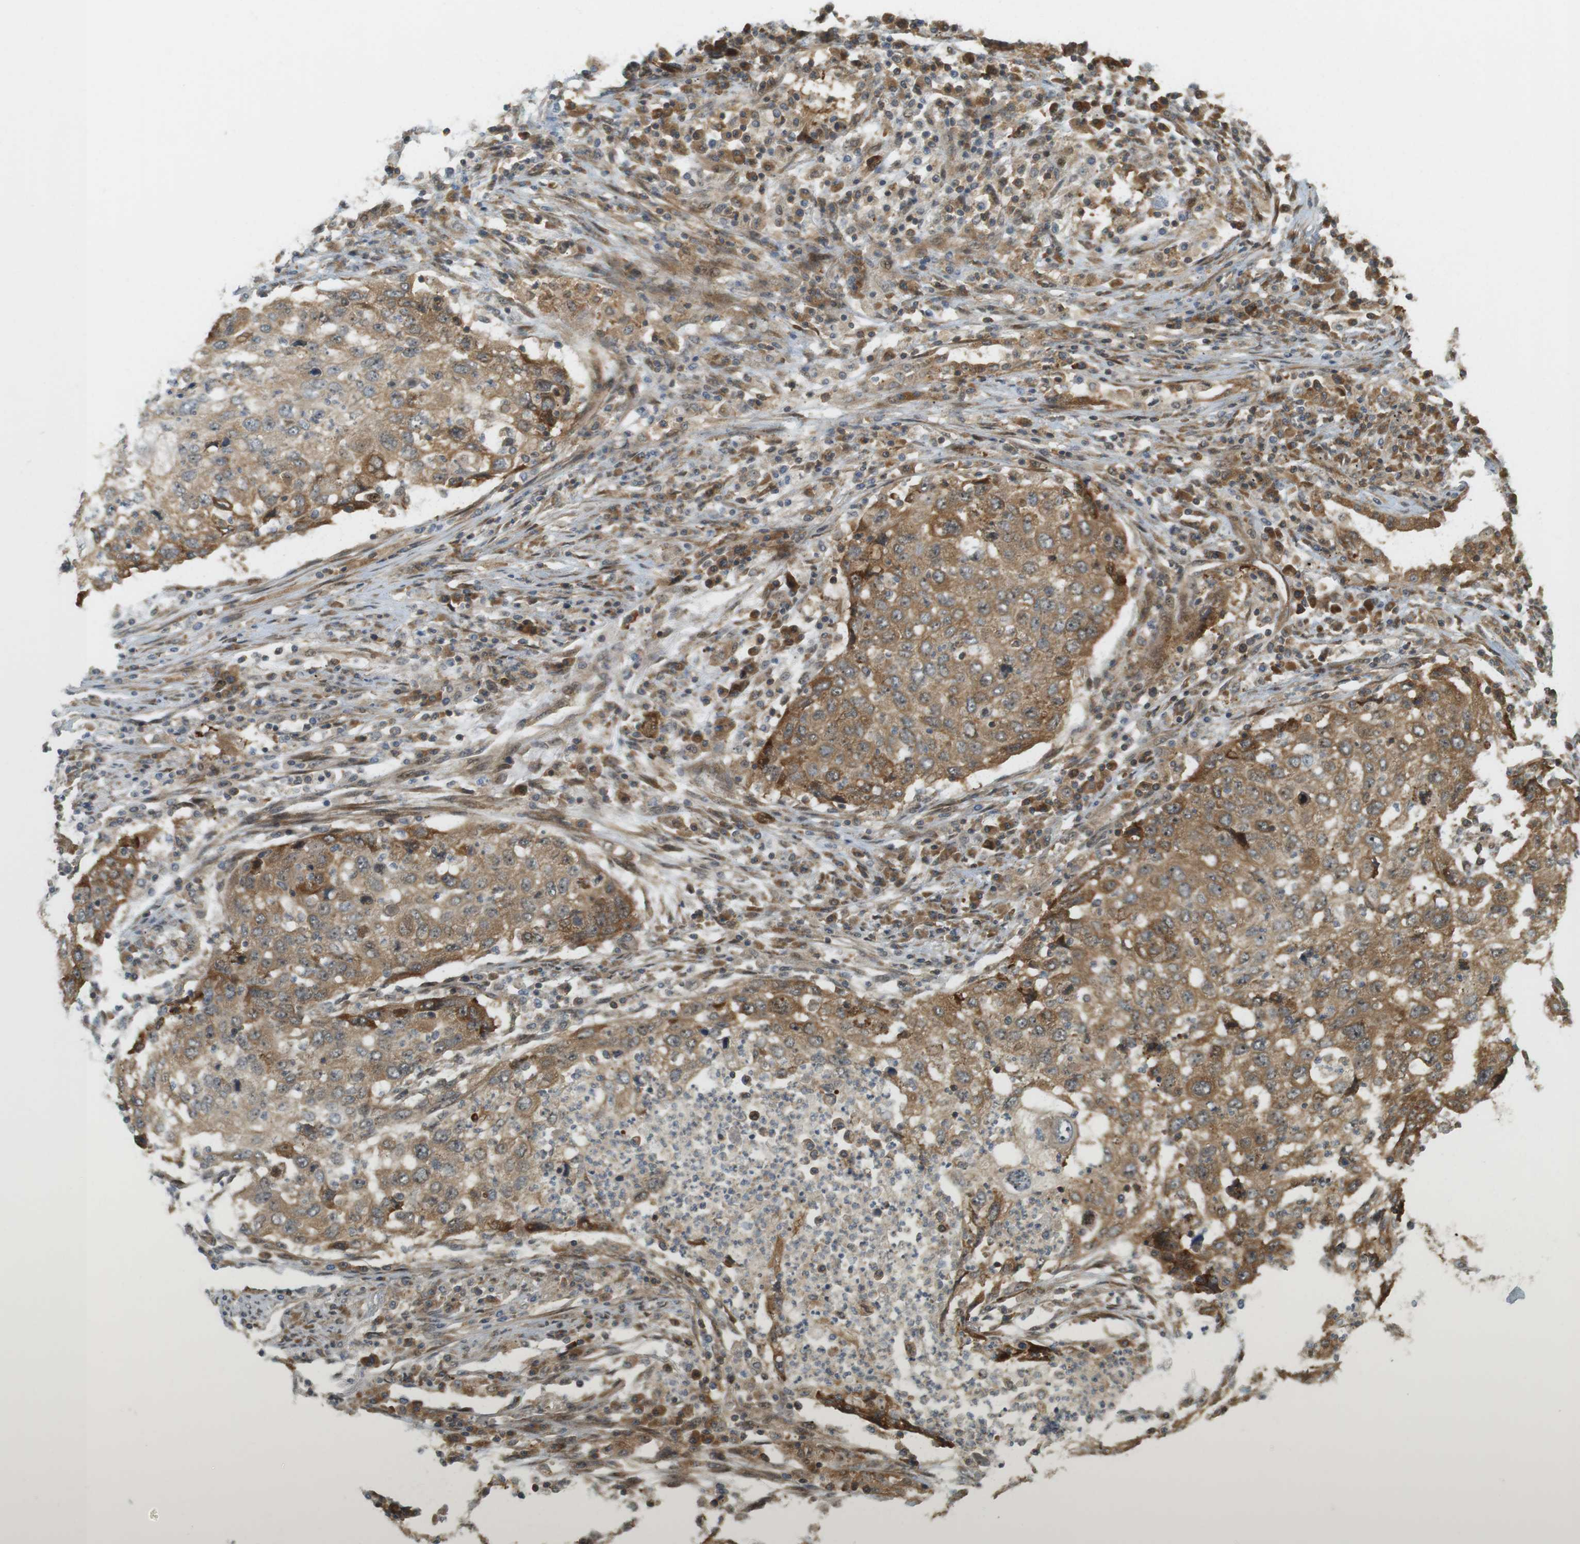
{"staining": {"intensity": "moderate", "quantity": ">75%", "location": "cytoplasmic/membranous"}, "tissue": "lung cancer", "cell_type": "Tumor cells", "image_type": "cancer", "snomed": [{"axis": "morphology", "description": "Squamous cell carcinoma, NOS"}, {"axis": "topography", "description": "Lung"}], "caption": "An image of human lung squamous cell carcinoma stained for a protein displays moderate cytoplasmic/membranous brown staining in tumor cells.", "gene": "PA2G4", "patient": {"sex": "female", "age": 63}}